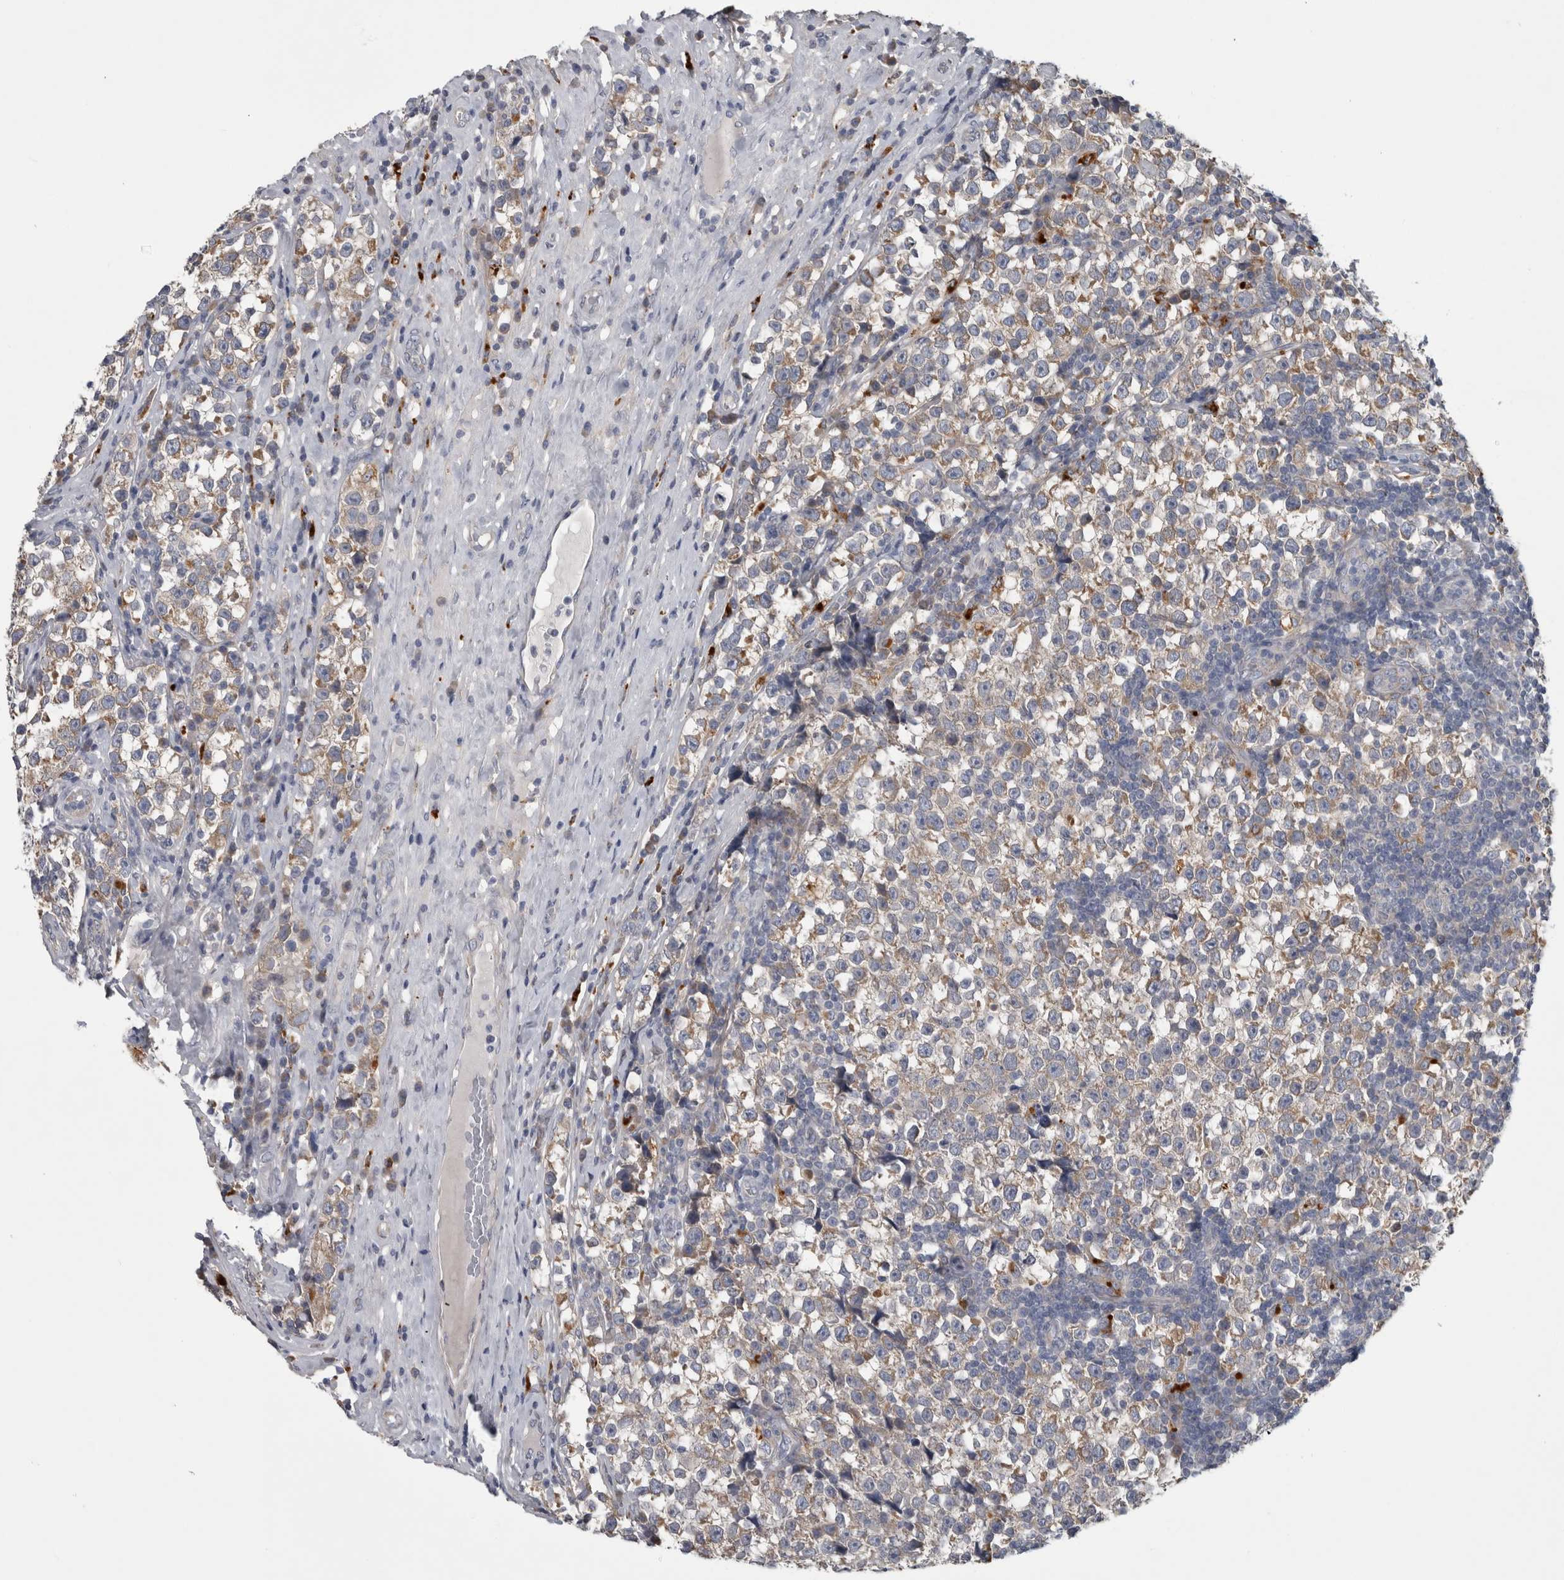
{"staining": {"intensity": "moderate", "quantity": "25%-75%", "location": "cytoplasmic/membranous"}, "tissue": "testis cancer", "cell_type": "Tumor cells", "image_type": "cancer", "snomed": [{"axis": "morphology", "description": "Normal tissue, NOS"}, {"axis": "morphology", "description": "Seminoma, NOS"}, {"axis": "topography", "description": "Testis"}], "caption": "Protein analysis of testis cancer (seminoma) tissue displays moderate cytoplasmic/membranous staining in about 25%-75% of tumor cells.", "gene": "ATXN2", "patient": {"sex": "male", "age": 43}}